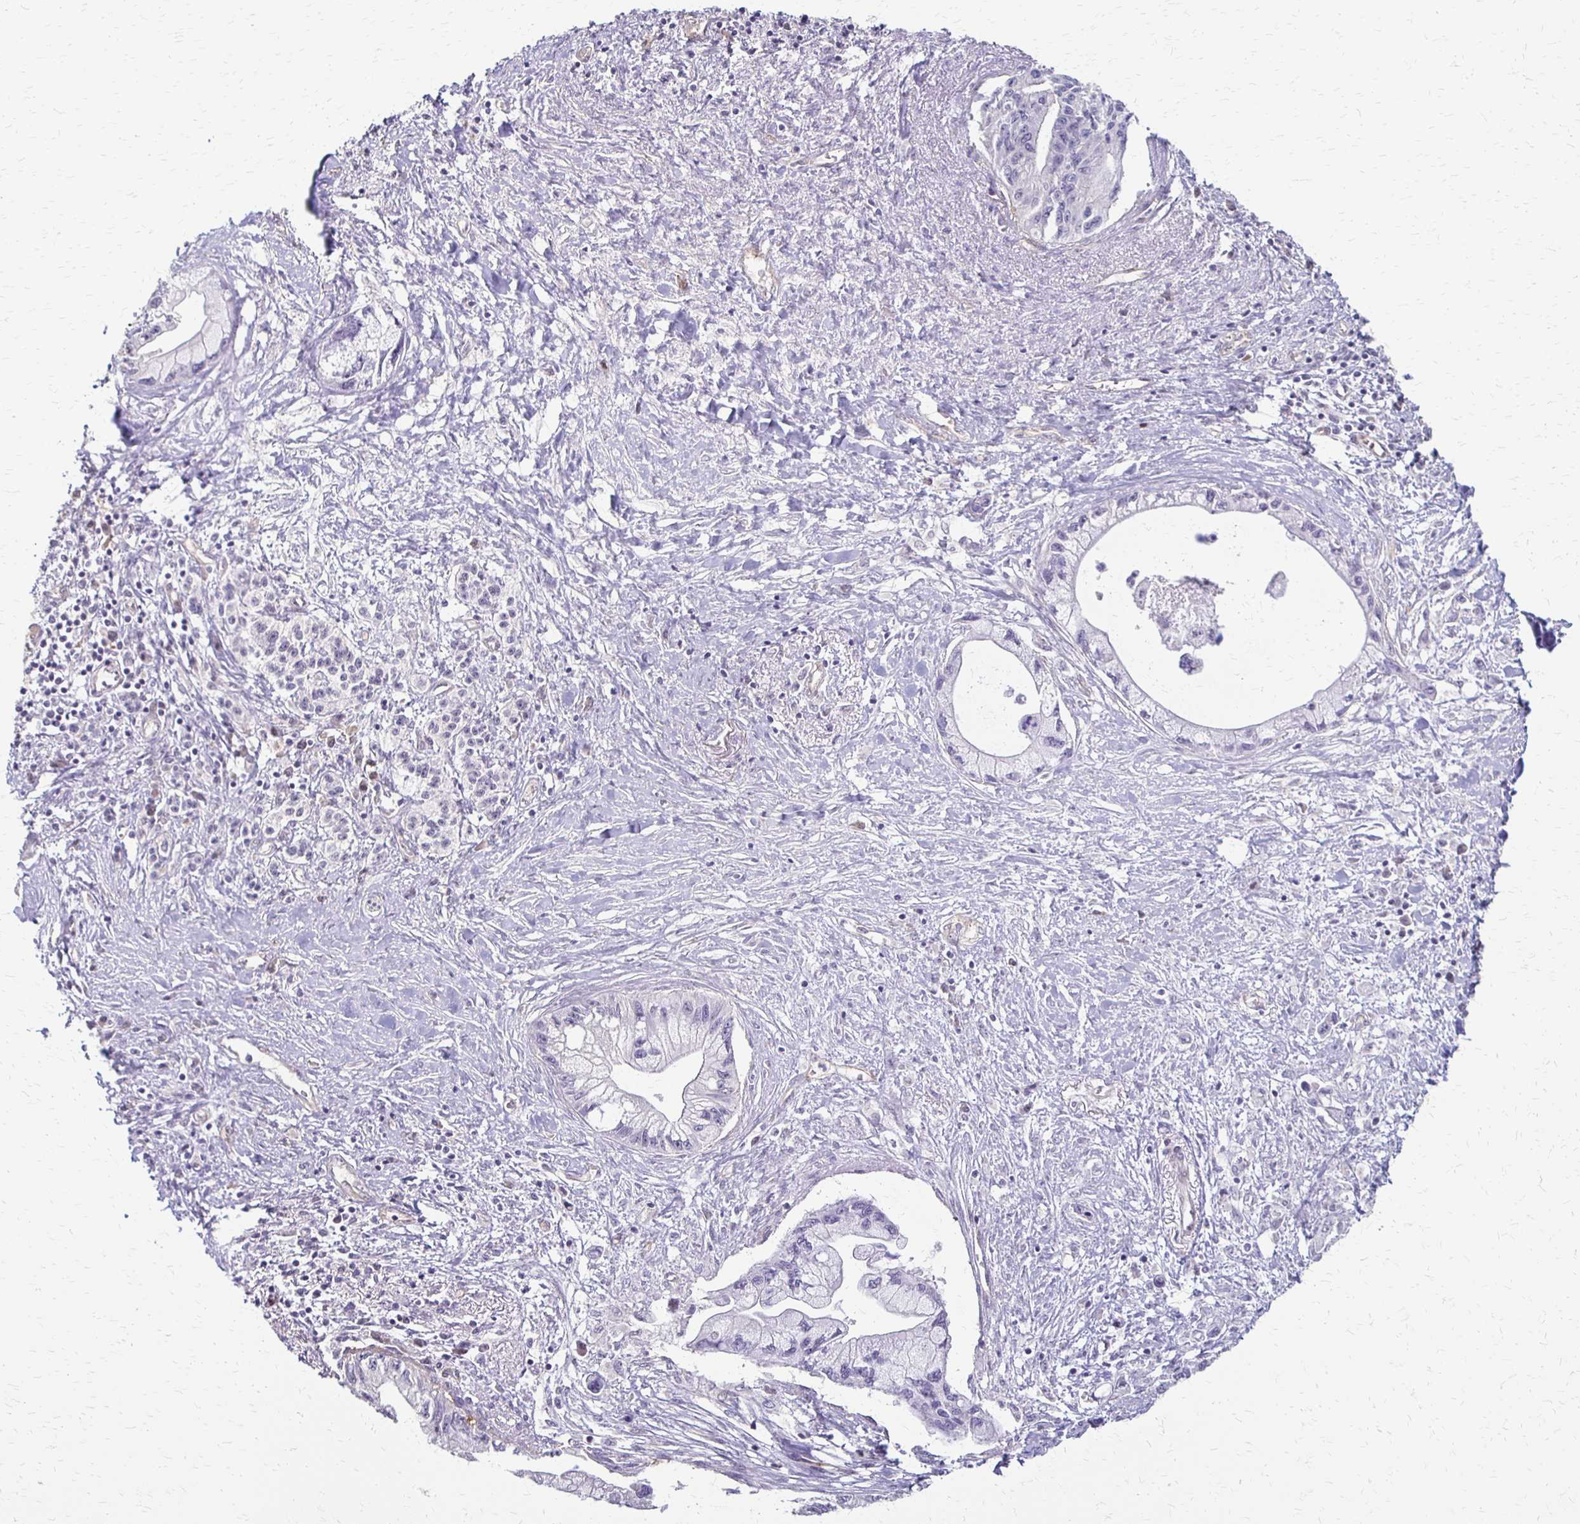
{"staining": {"intensity": "negative", "quantity": "none", "location": "none"}, "tissue": "pancreatic cancer", "cell_type": "Tumor cells", "image_type": "cancer", "snomed": [{"axis": "morphology", "description": "Adenocarcinoma, NOS"}, {"axis": "topography", "description": "Pancreas"}], "caption": "Protein analysis of pancreatic adenocarcinoma demonstrates no significant positivity in tumor cells.", "gene": "CFL2", "patient": {"sex": "male", "age": 61}}